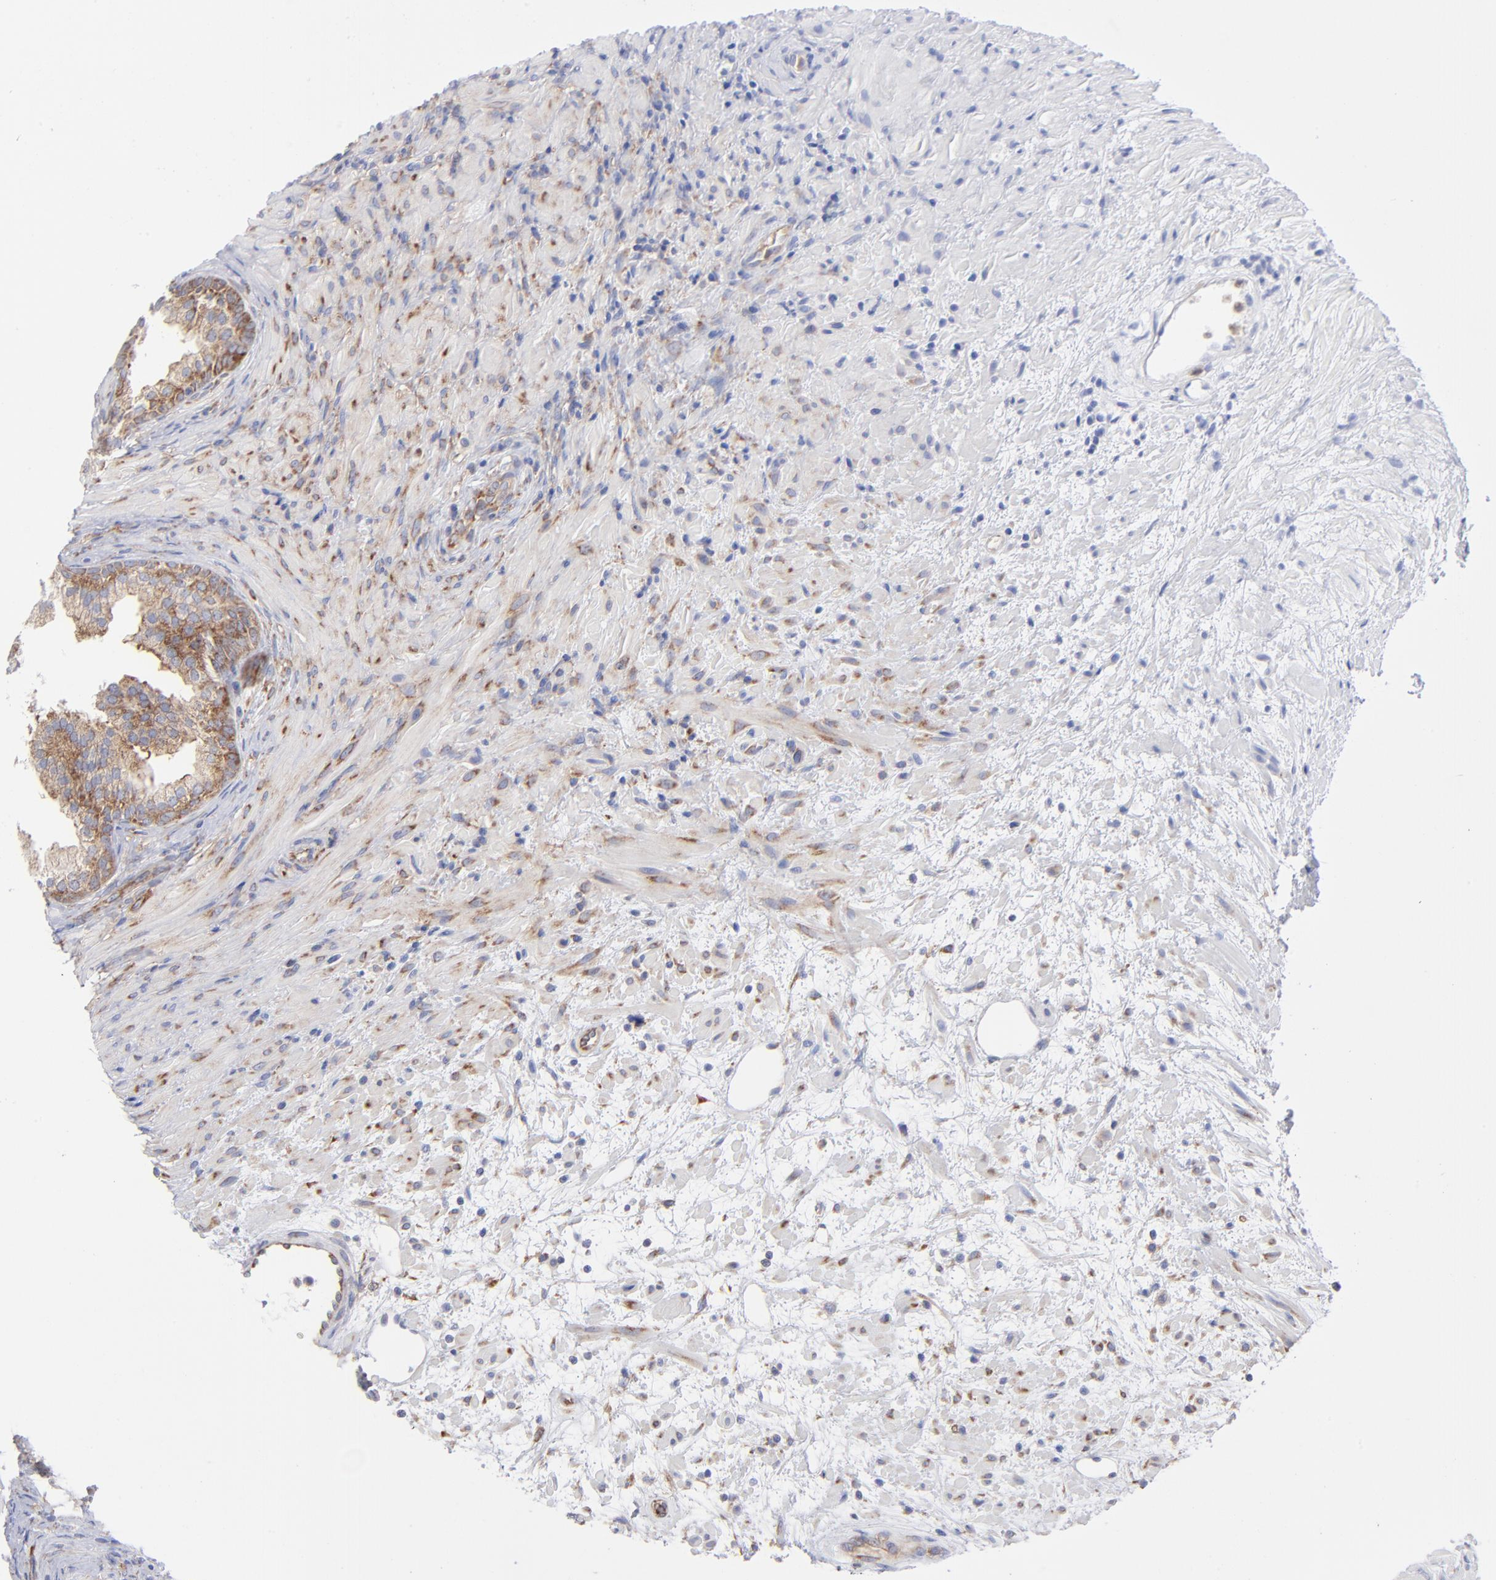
{"staining": {"intensity": "moderate", "quantity": ">75%", "location": "cytoplasmic/membranous"}, "tissue": "prostate", "cell_type": "Glandular cells", "image_type": "normal", "snomed": [{"axis": "morphology", "description": "Normal tissue, NOS"}, {"axis": "topography", "description": "Prostate"}], "caption": "Protein expression analysis of benign prostate demonstrates moderate cytoplasmic/membranous staining in approximately >75% of glandular cells.", "gene": "EIF2AK2", "patient": {"sex": "male", "age": 76}}